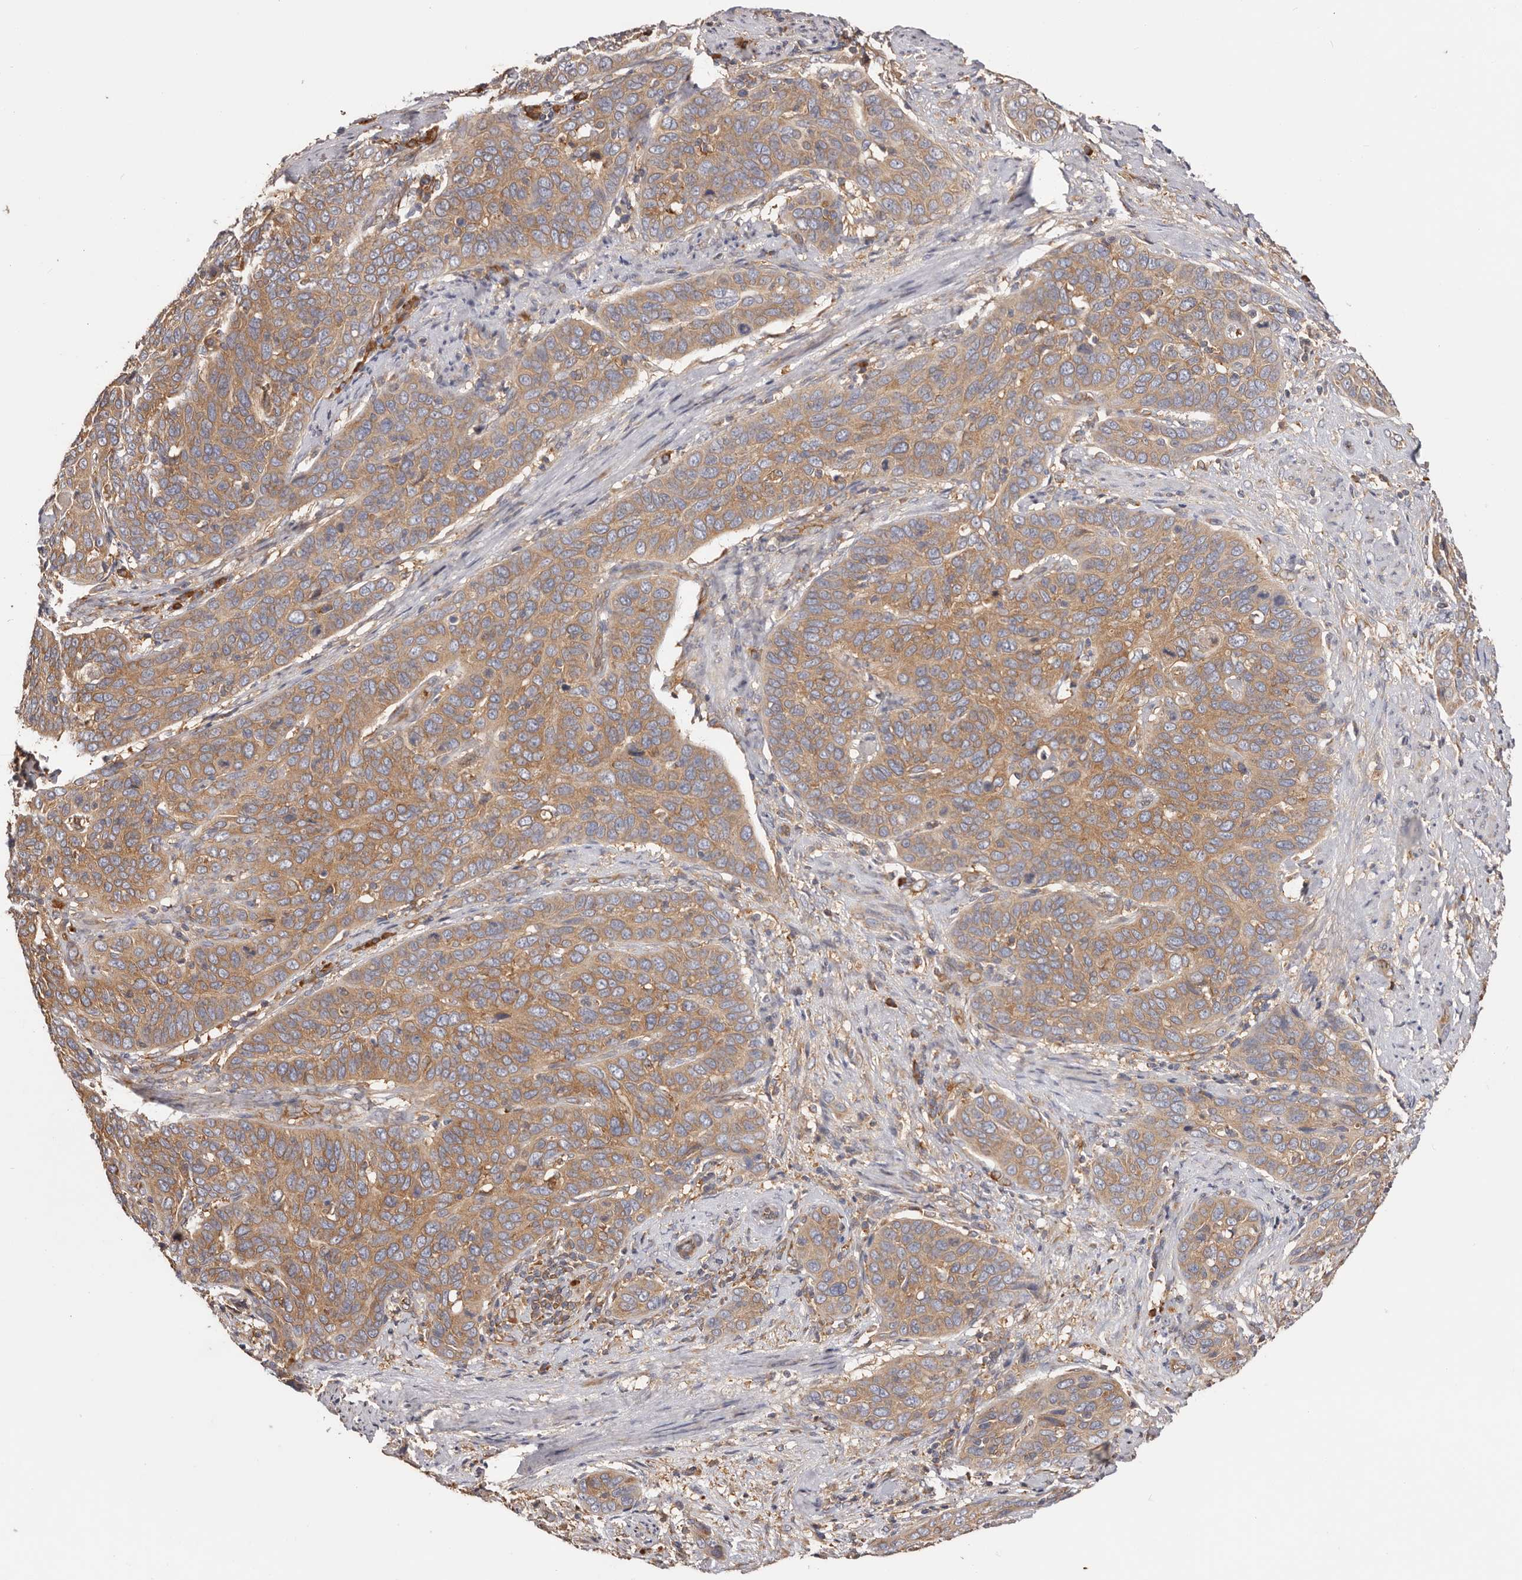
{"staining": {"intensity": "moderate", "quantity": ">75%", "location": "cytoplasmic/membranous"}, "tissue": "cervical cancer", "cell_type": "Tumor cells", "image_type": "cancer", "snomed": [{"axis": "morphology", "description": "Squamous cell carcinoma, NOS"}, {"axis": "topography", "description": "Cervix"}], "caption": "Tumor cells show medium levels of moderate cytoplasmic/membranous expression in approximately >75% of cells in human cervical cancer (squamous cell carcinoma).", "gene": "EPRS1", "patient": {"sex": "female", "age": 60}}